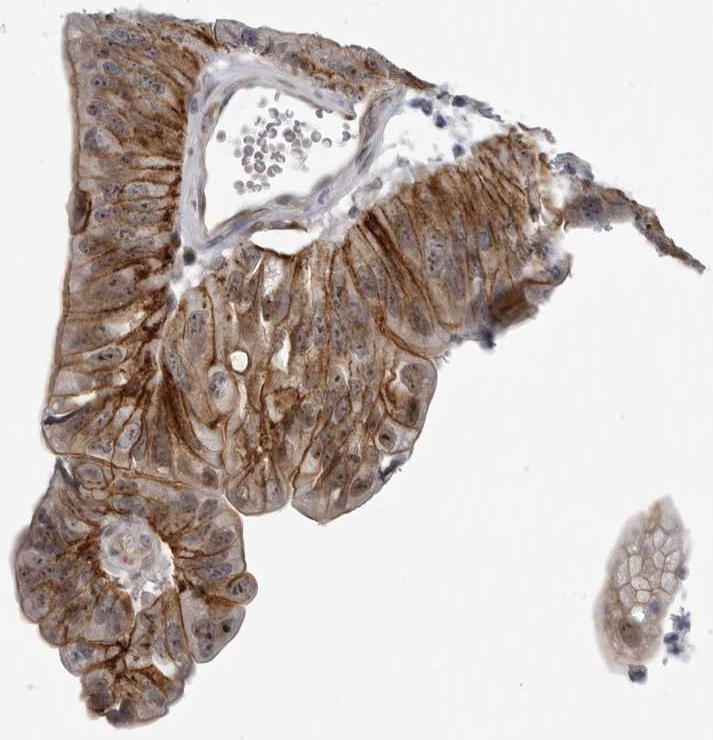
{"staining": {"intensity": "moderate", "quantity": ">75%", "location": "cytoplasmic/membranous"}, "tissue": "stomach cancer", "cell_type": "Tumor cells", "image_type": "cancer", "snomed": [{"axis": "morphology", "description": "Adenocarcinoma, NOS"}, {"axis": "topography", "description": "Stomach"}], "caption": "Approximately >75% of tumor cells in stomach cancer (adenocarcinoma) show moderate cytoplasmic/membranous protein positivity as visualized by brown immunohistochemical staining.", "gene": "CEP295NL", "patient": {"sex": "male", "age": 59}}